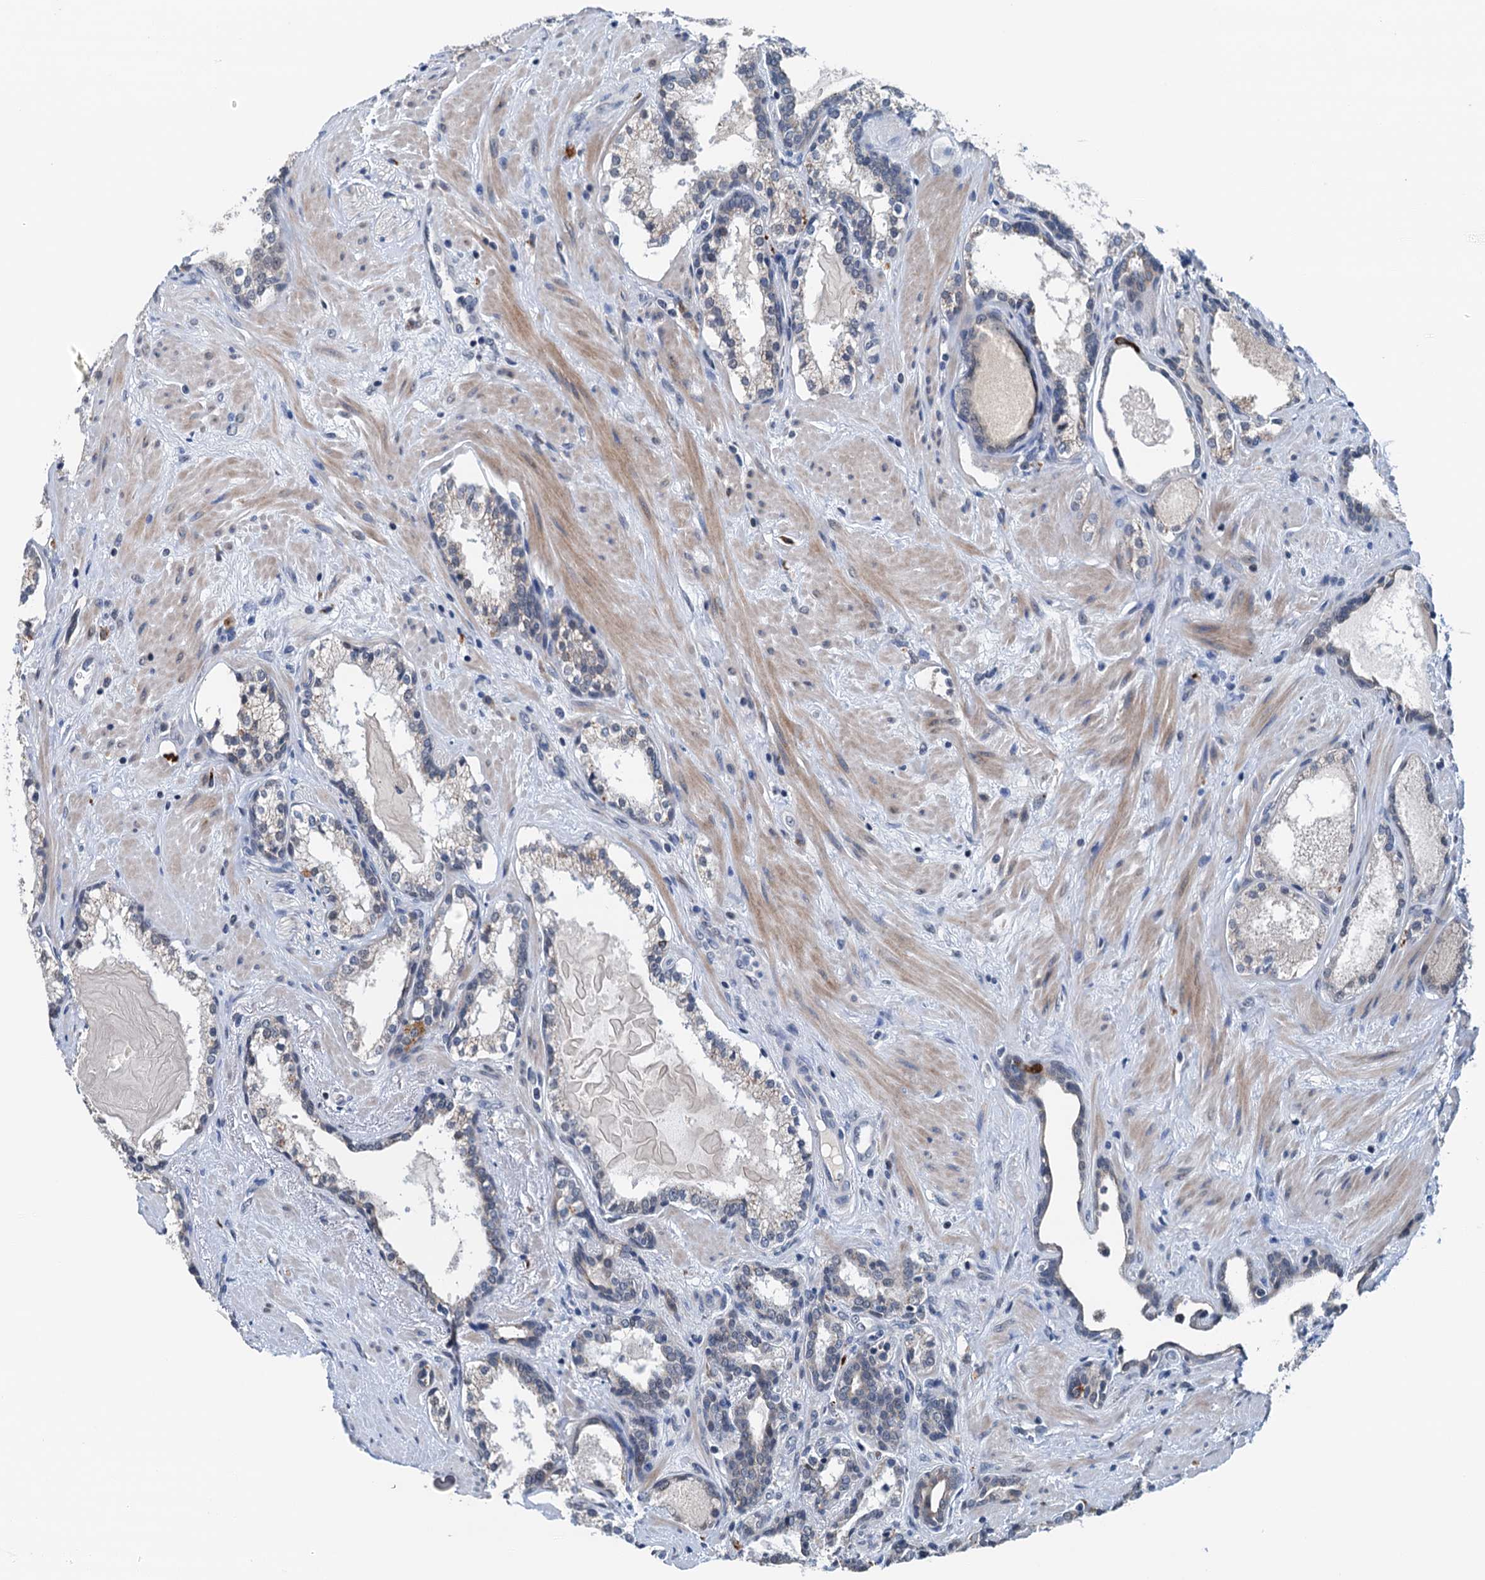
{"staining": {"intensity": "negative", "quantity": "none", "location": "none"}, "tissue": "prostate cancer", "cell_type": "Tumor cells", "image_type": "cancer", "snomed": [{"axis": "morphology", "description": "Adenocarcinoma, High grade"}, {"axis": "topography", "description": "Prostate"}], "caption": "IHC micrograph of prostate cancer stained for a protein (brown), which shows no expression in tumor cells.", "gene": "SHLD1", "patient": {"sex": "male", "age": 58}}